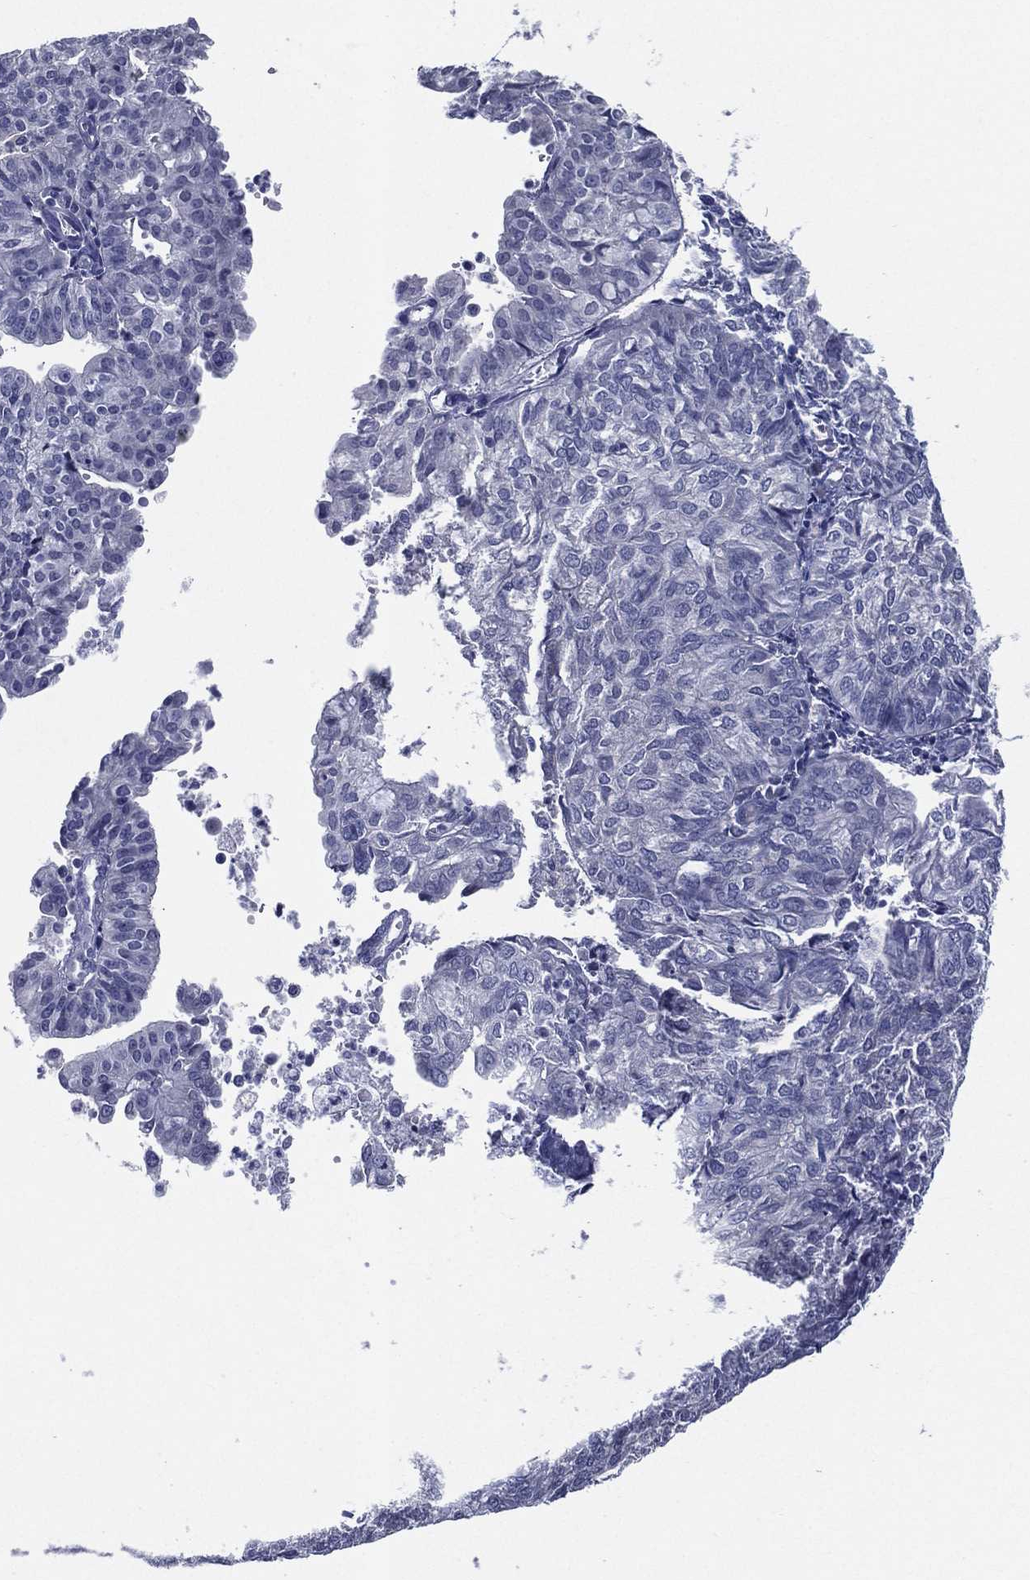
{"staining": {"intensity": "negative", "quantity": "none", "location": "none"}, "tissue": "endometrial cancer", "cell_type": "Tumor cells", "image_type": "cancer", "snomed": [{"axis": "morphology", "description": "Adenocarcinoma, NOS"}, {"axis": "topography", "description": "Endometrium"}], "caption": "The immunohistochemistry histopathology image has no significant positivity in tumor cells of adenocarcinoma (endometrial) tissue.", "gene": "SLC13A4", "patient": {"sex": "female", "age": 82}}